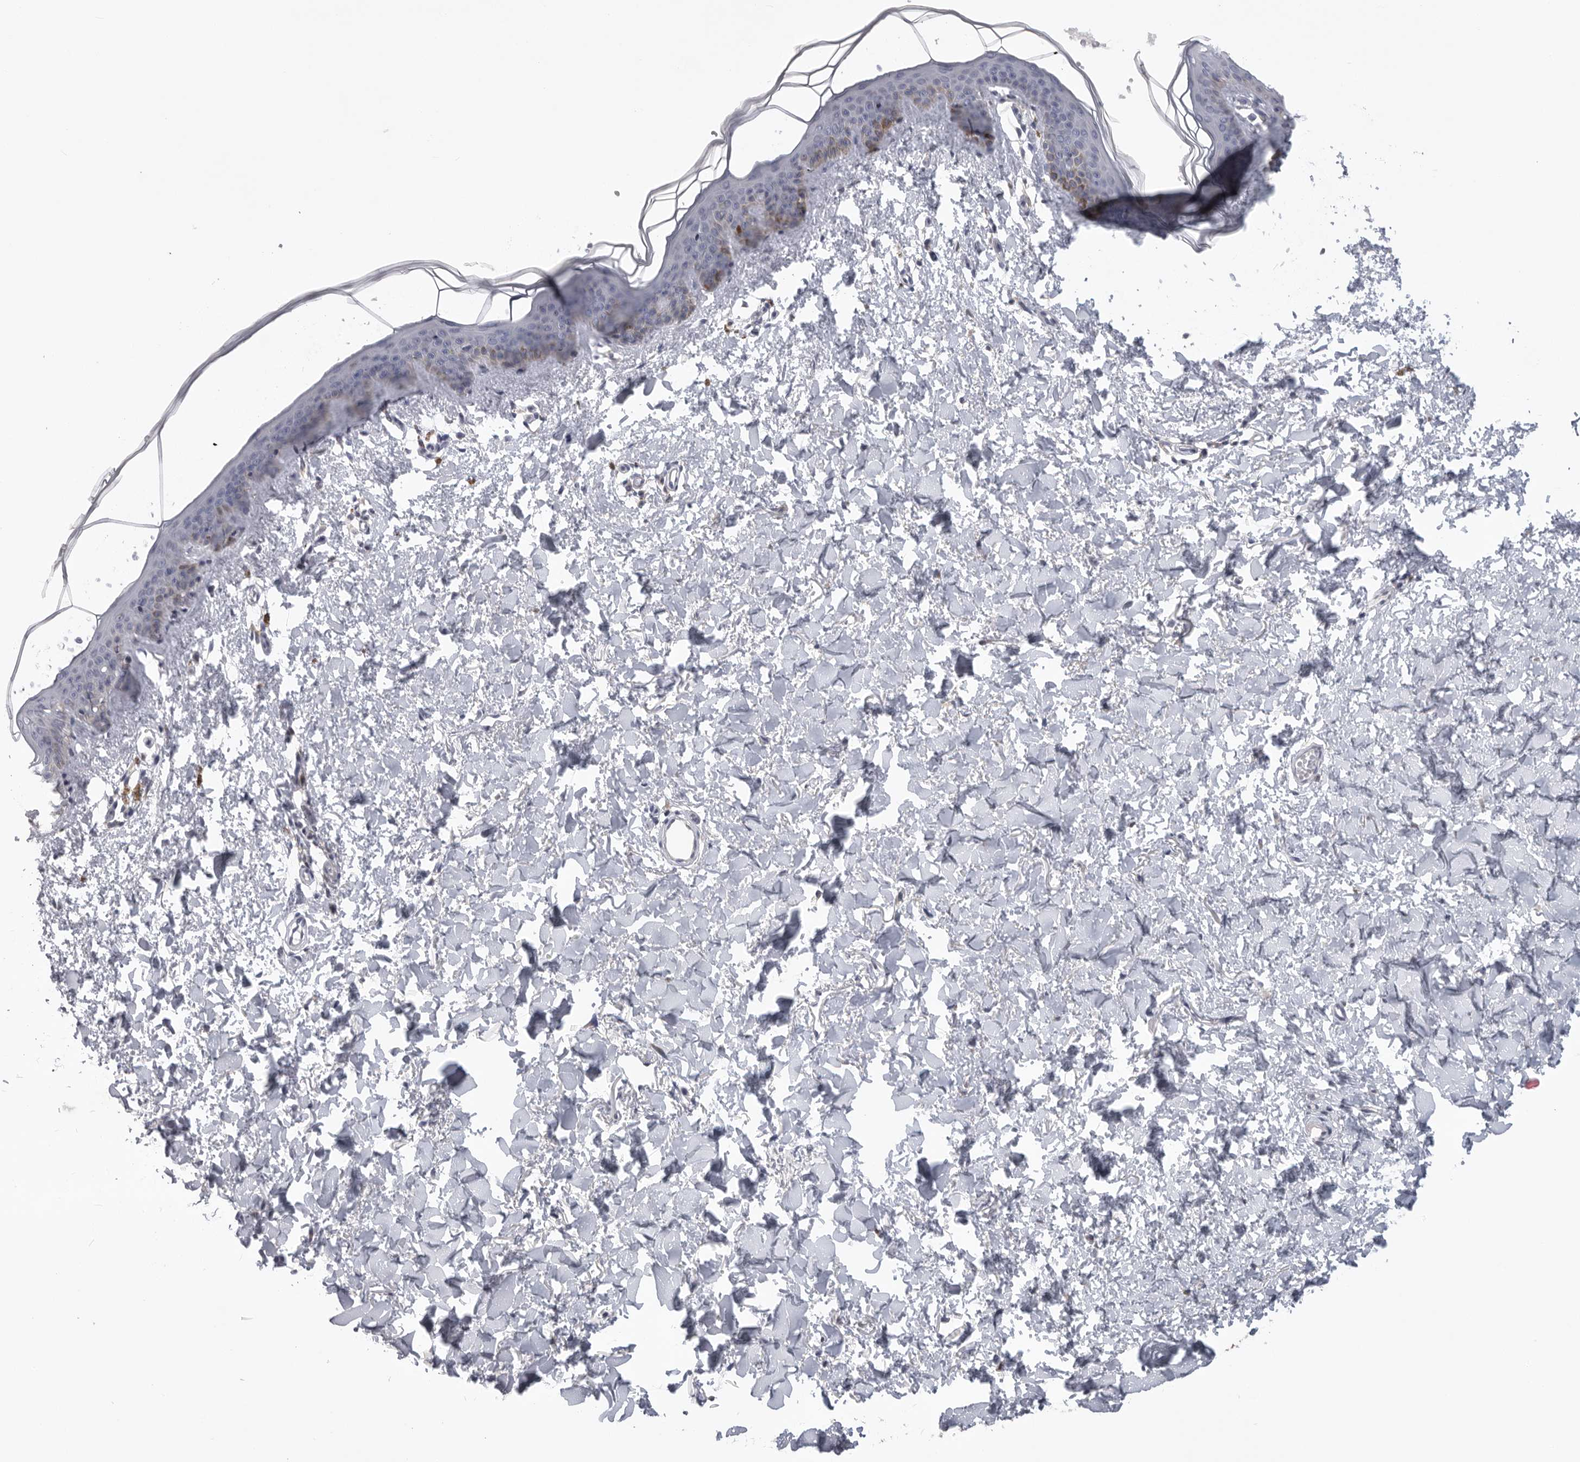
{"staining": {"intensity": "negative", "quantity": "none", "location": "none"}, "tissue": "skin", "cell_type": "Fibroblasts", "image_type": "normal", "snomed": [{"axis": "morphology", "description": "Normal tissue, NOS"}, {"axis": "topography", "description": "Skin"}], "caption": "Fibroblasts show no significant staining in unremarkable skin. The staining was performed using DAB to visualize the protein expression in brown, while the nuclei were stained in blue with hematoxylin (Magnification: 20x).", "gene": "USP24", "patient": {"sex": "female", "age": 46}}